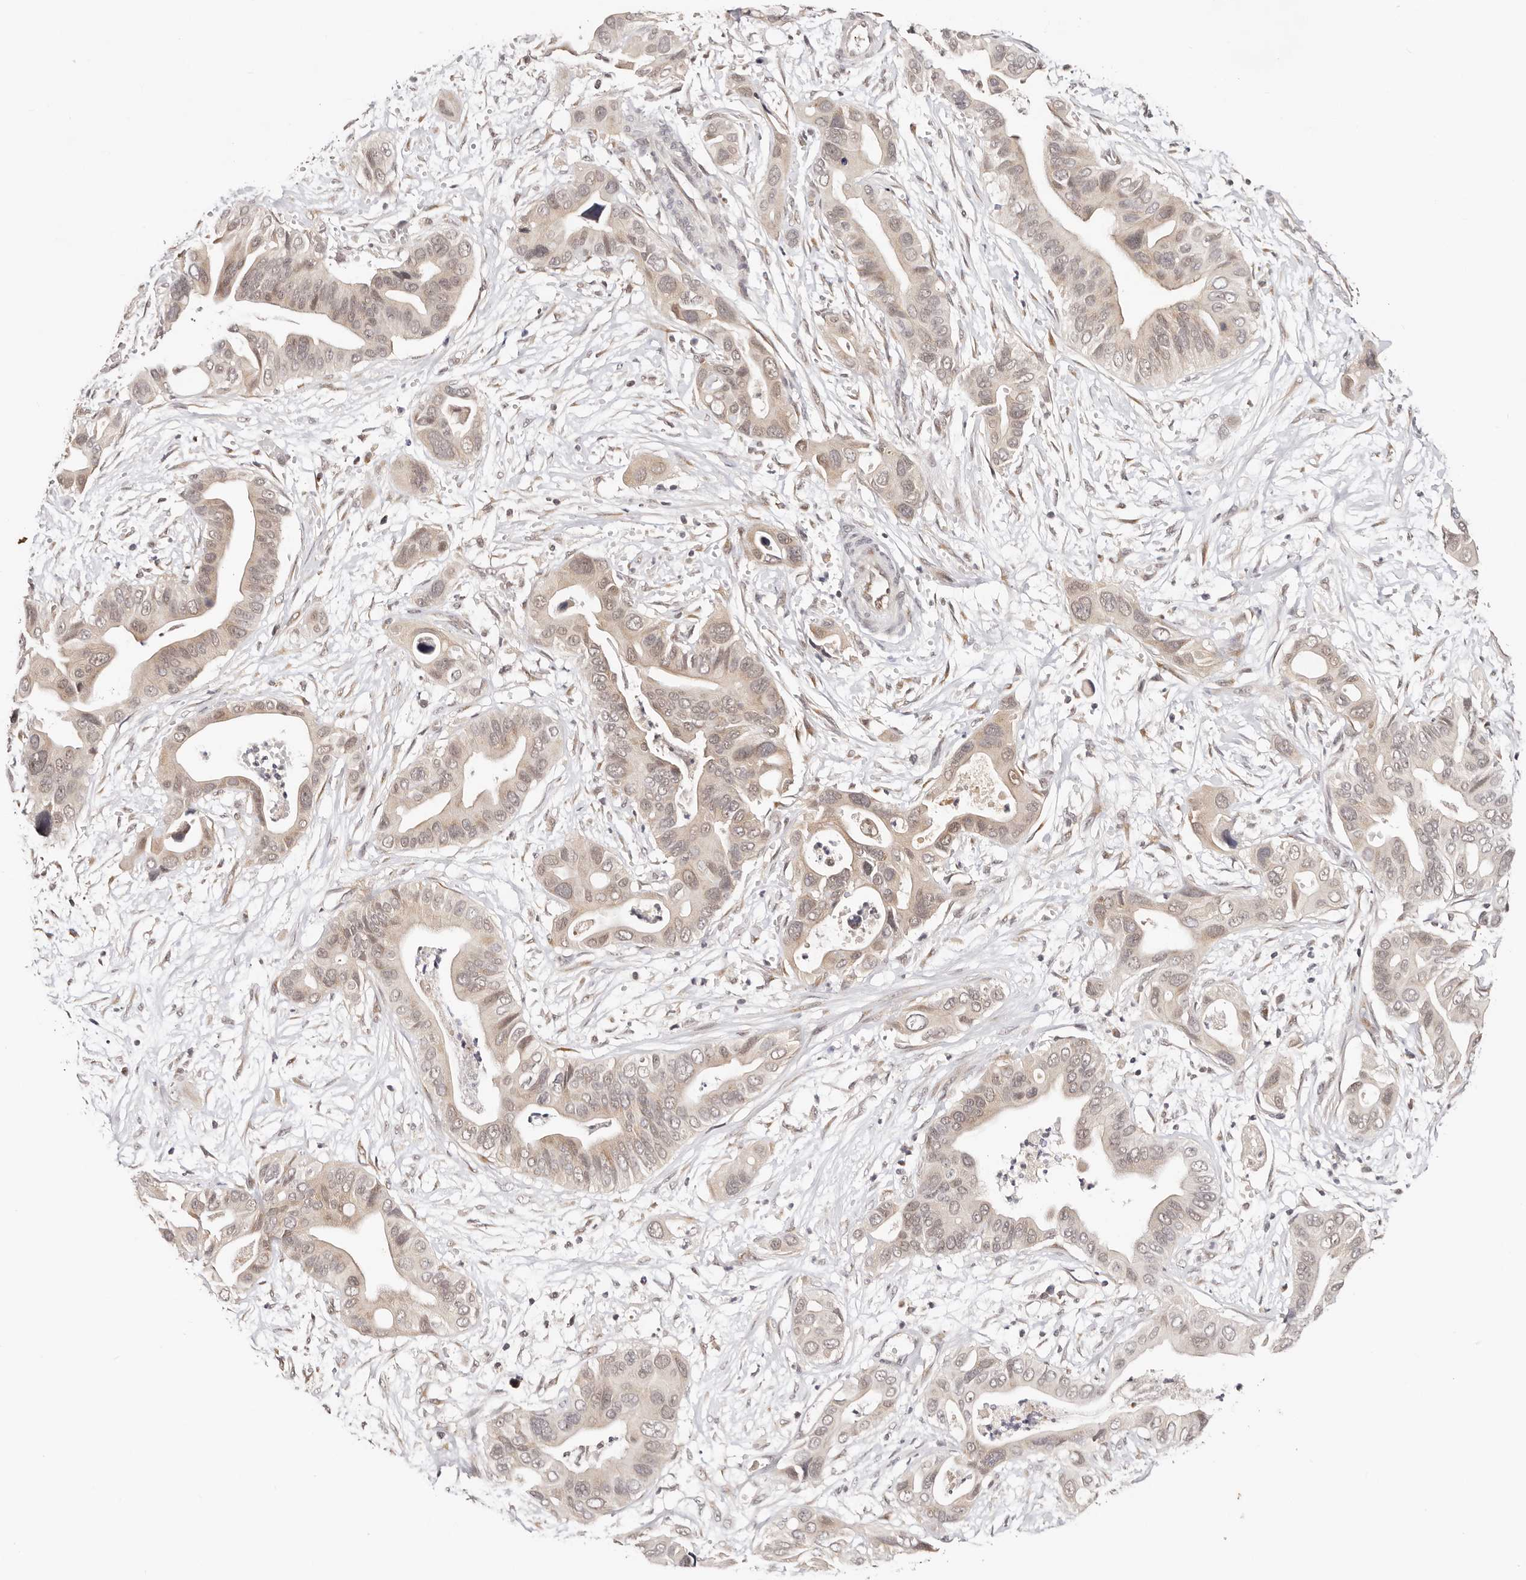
{"staining": {"intensity": "weak", "quantity": ">75%", "location": "nuclear"}, "tissue": "pancreatic cancer", "cell_type": "Tumor cells", "image_type": "cancer", "snomed": [{"axis": "morphology", "description": "Adenocarcinoma, NOS"}, {"axis": "topography", "description": "Pancreas"}], "caption": "The histopathology image shows immunohistochemical staining of pancreatic adenocarcinoma. There is weak nuclear staining is seen in approximately >75% of tumor cells.", "gene": "VIPAS39", "patient": {"sex": "male", "age": 66}}